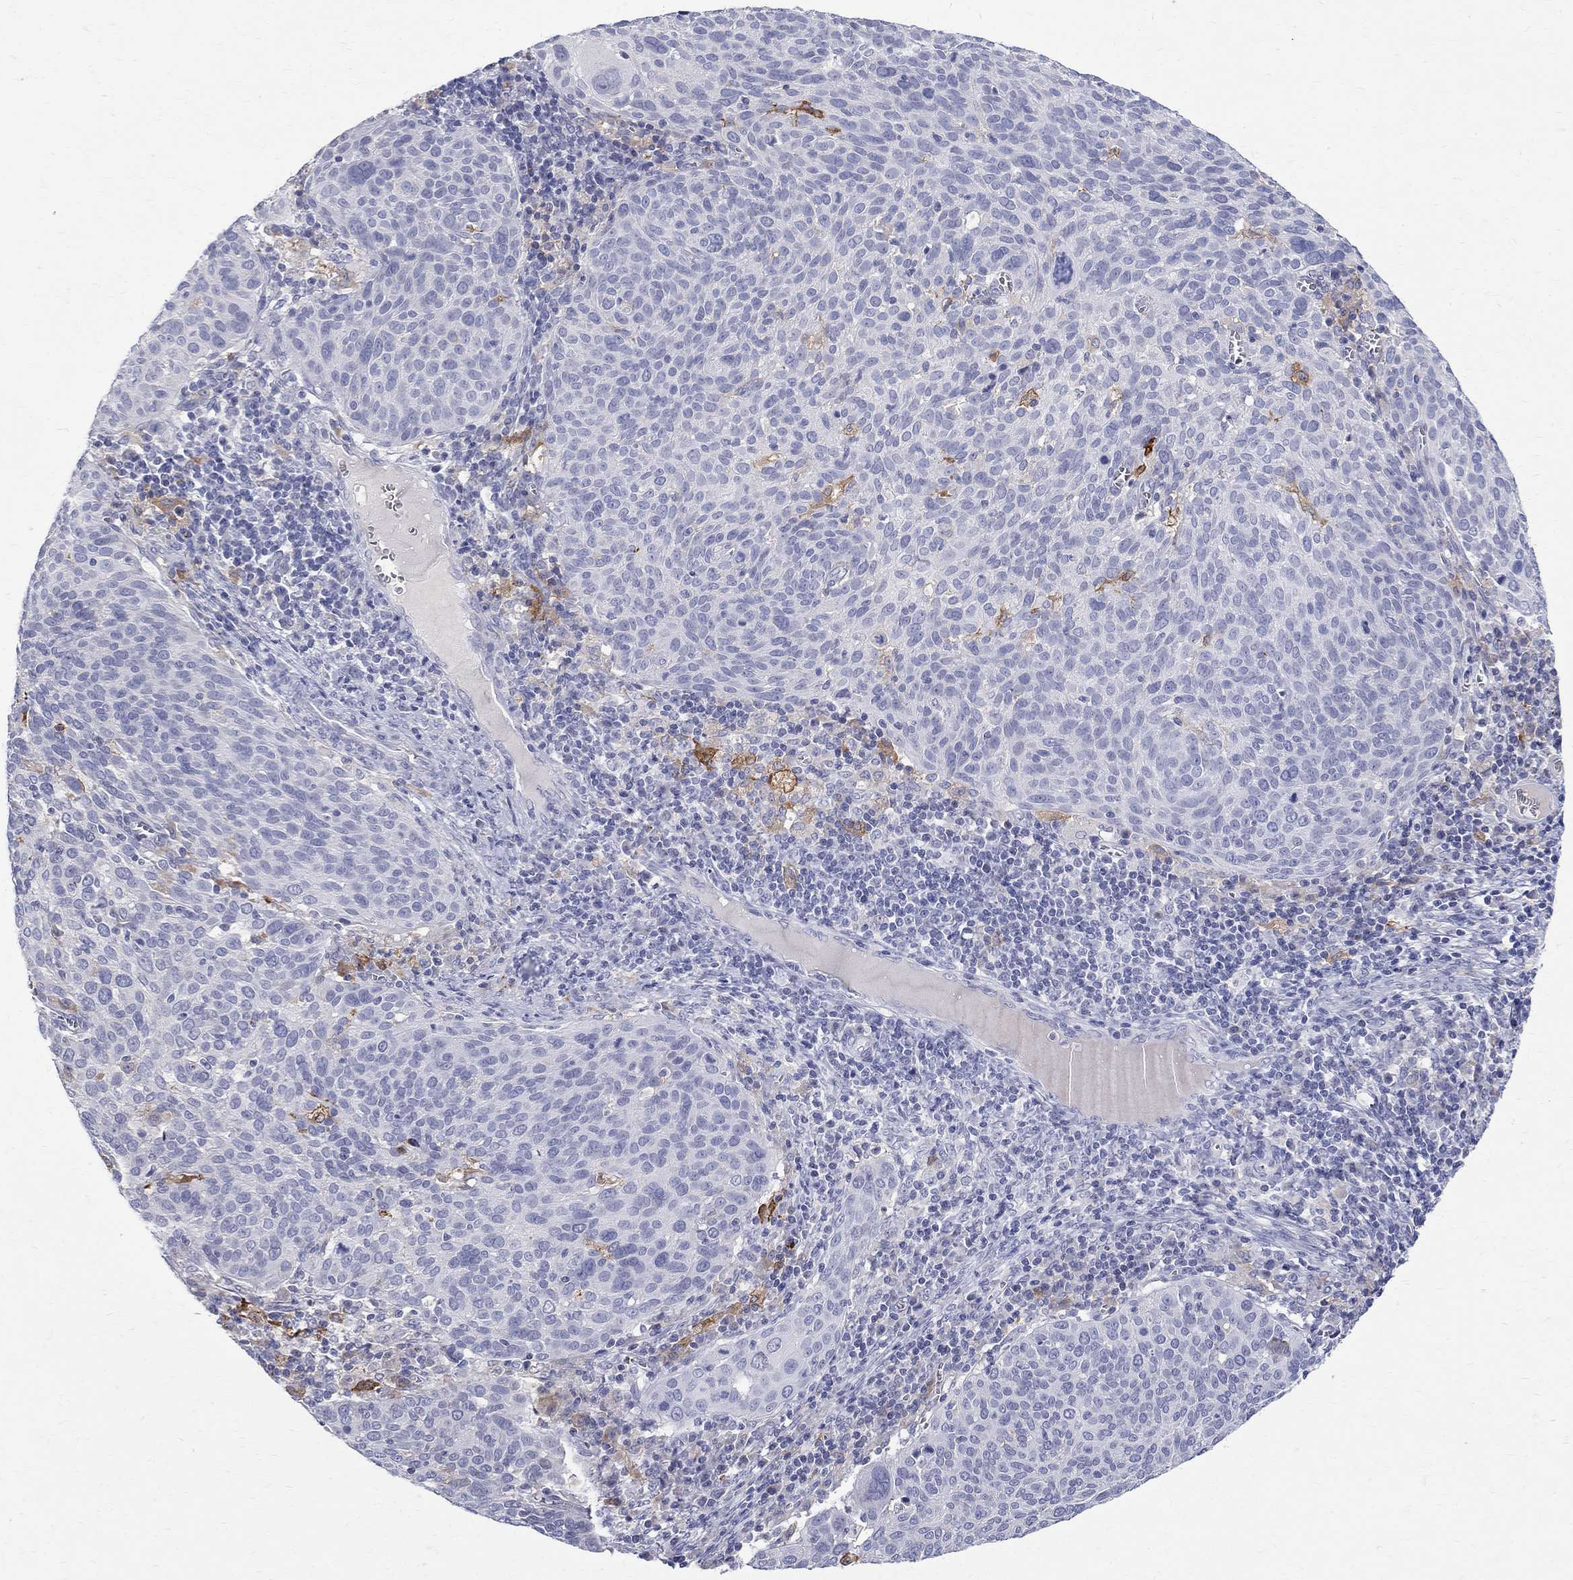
{"staining": {"intensity": "negative", "quantity": "none", "location": "none"}, "tissue": "cervical cancer", "cell_type": "Tumor cells", "image_type": "cancer", "snomed": [{"axis": "morphology", "description": "Squamous cell carcinoma, NOS"}, {"axis": "topography", "description": "Cervix"}], "caption": "This is an IHC image of human cervical cancer. There is no positivity in tumor cells.", "gene": "AGER", "patient": {"sex": "female", "age": 39}}